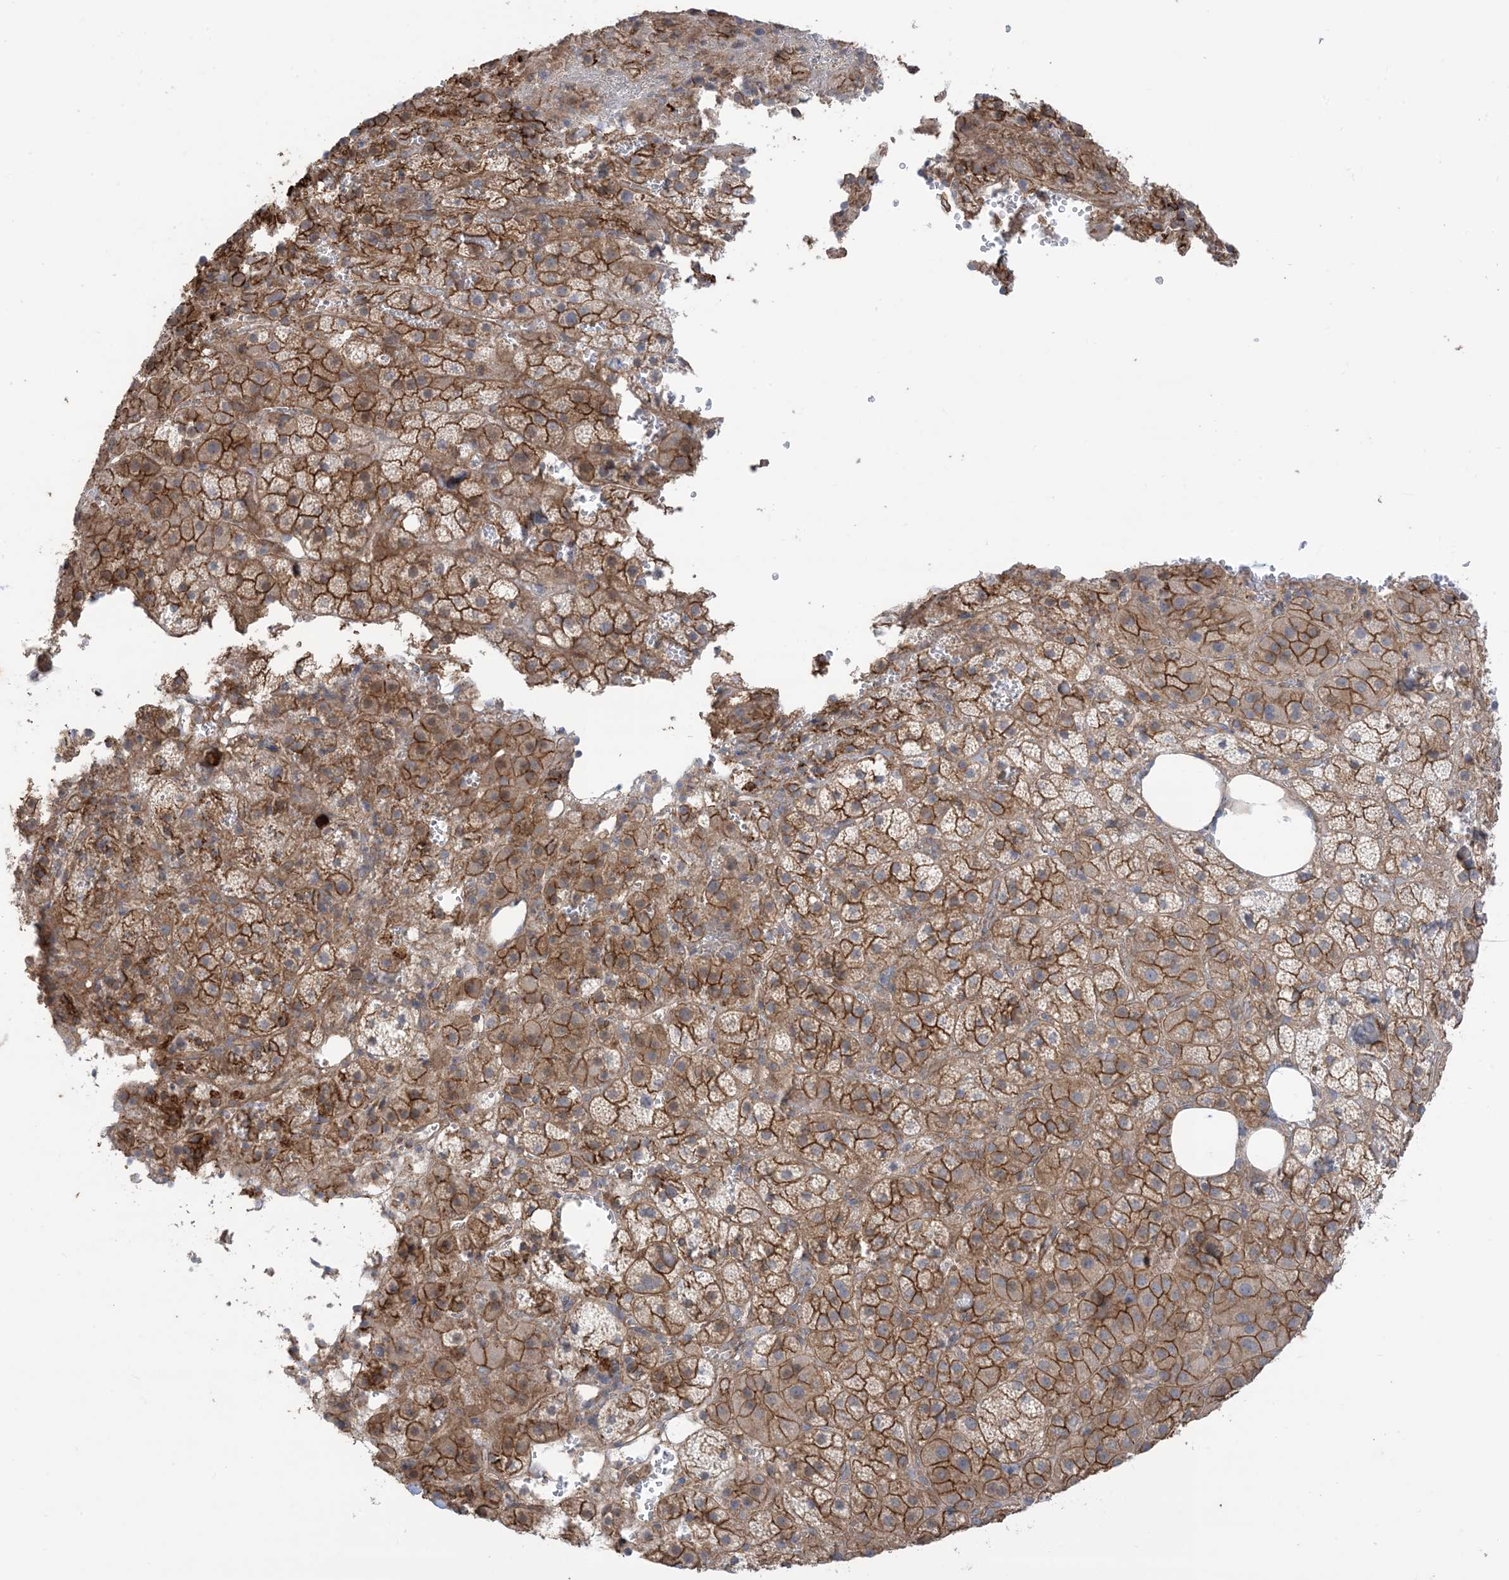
{"staining": {"intensity": "strong", "quantity": ">75%", "location": "cytoplasmic/membranous"}, "tissue": "adrenal gland", "cell_type": "Glandular cells", "image_type": "normal", "snomed": [{"axis": "morphology", "description": "Normal tissue, NOS"}, {"axis": "topography", "description": "Adrenal gland"}], "caption": "Adrenal gland stained with DAB IHC demonstrates high levels of strong cytoplasmic/membranous expression in approximately >75% of glandular cells. (DAB (3,3'-diaminobenzidine) IHC, brown staining for protein, blue staining for nuclei).", "gene": "CCNY", "patient": {"sex": "female", "age": 59}}